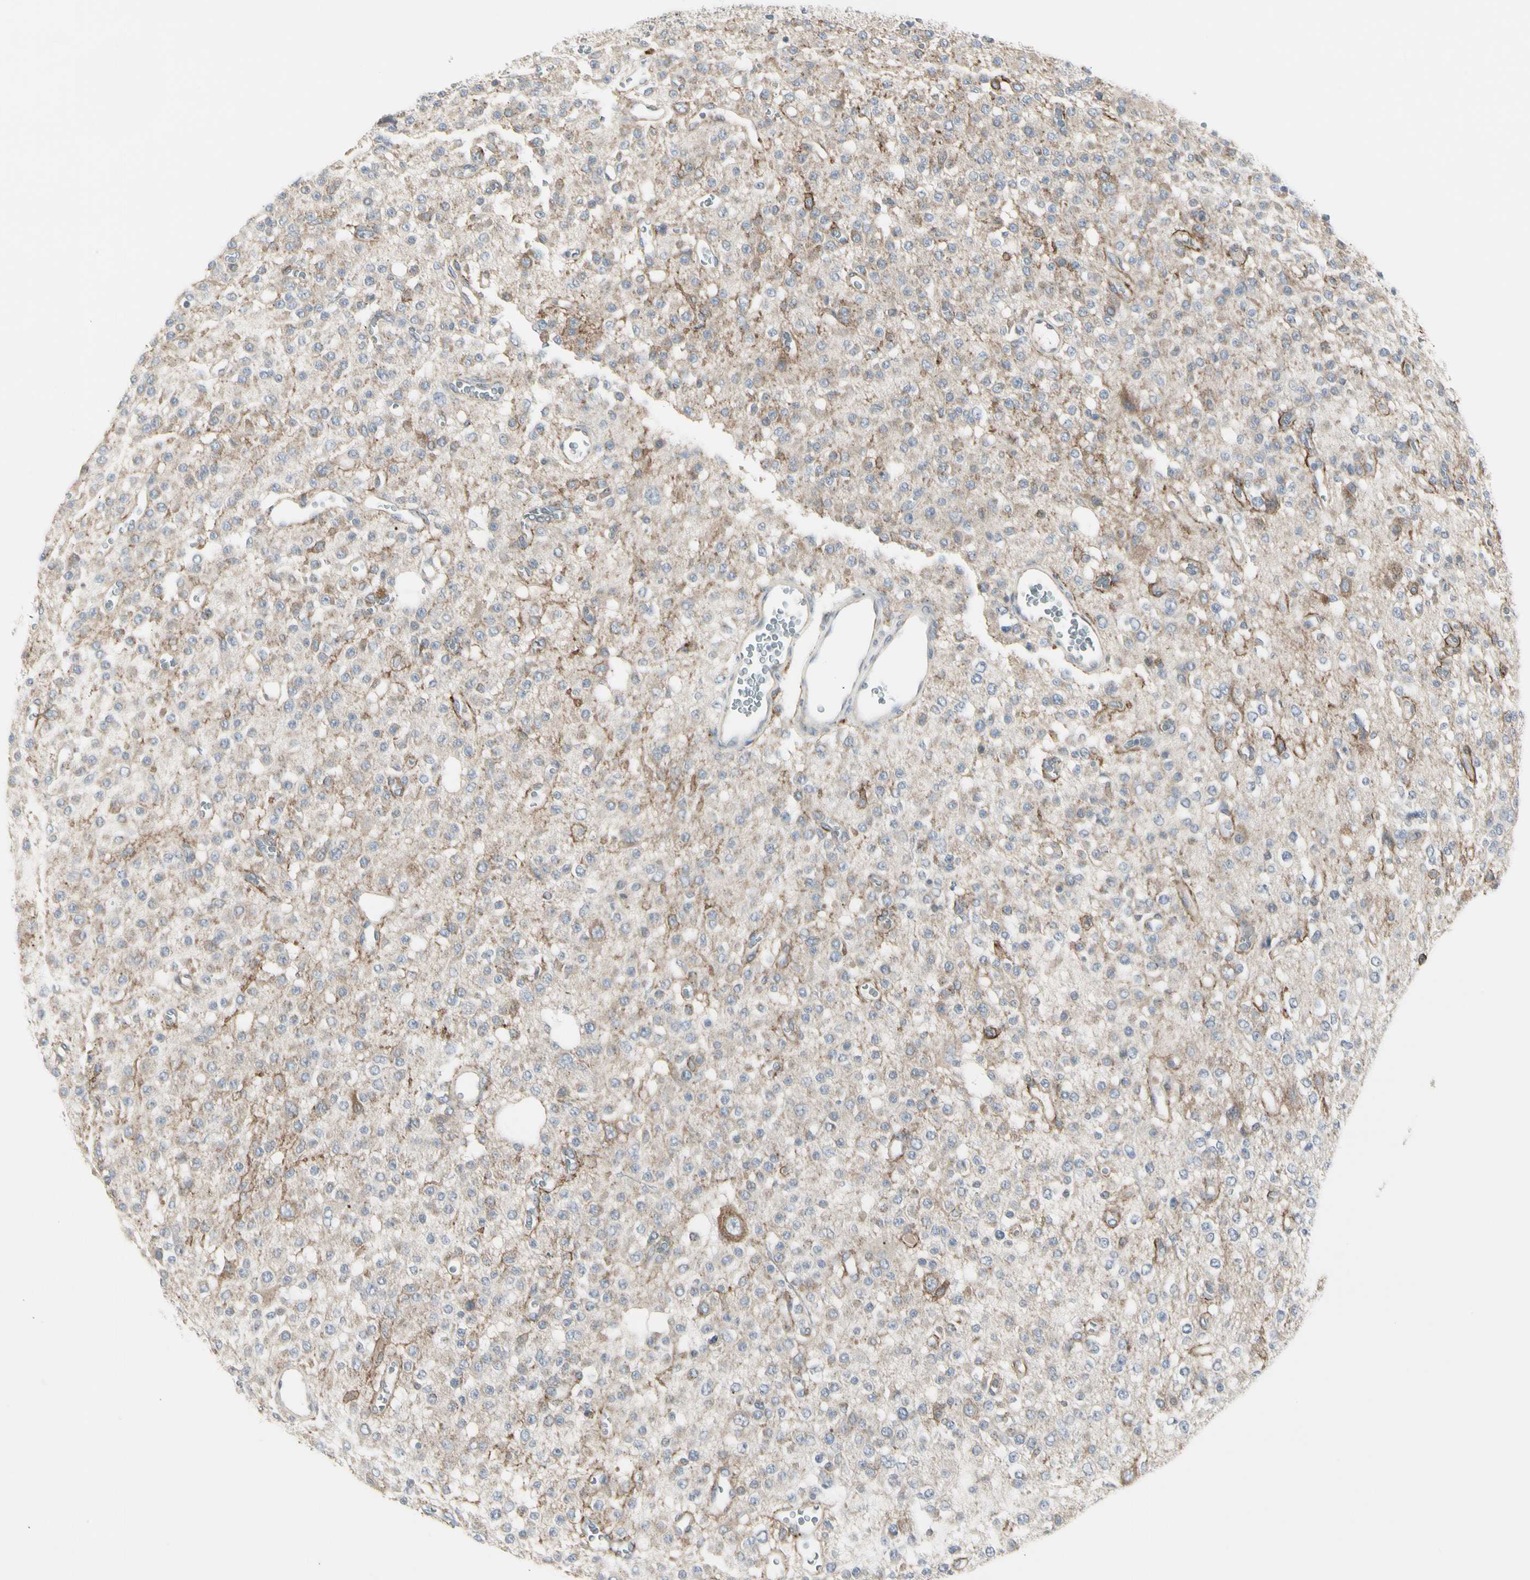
{"staining": {"intensity": "weak", "quantity": "<25%", "location": "cytoplasmic/membranous"}, "tissue": "glioma", "cell_type": "Tumor cells", "image_type": "cancer", "snomed": [{"axis": "morphology", "description": "Glioma, malignant, Low grade"}, {"axis": "topography", "description": "Brain"}], "caption": "Histopathology image shows no significant protein staining in tumor cells of glioma.", "gene": "GRN", "patient": {"sex": "male", "age": 38}}